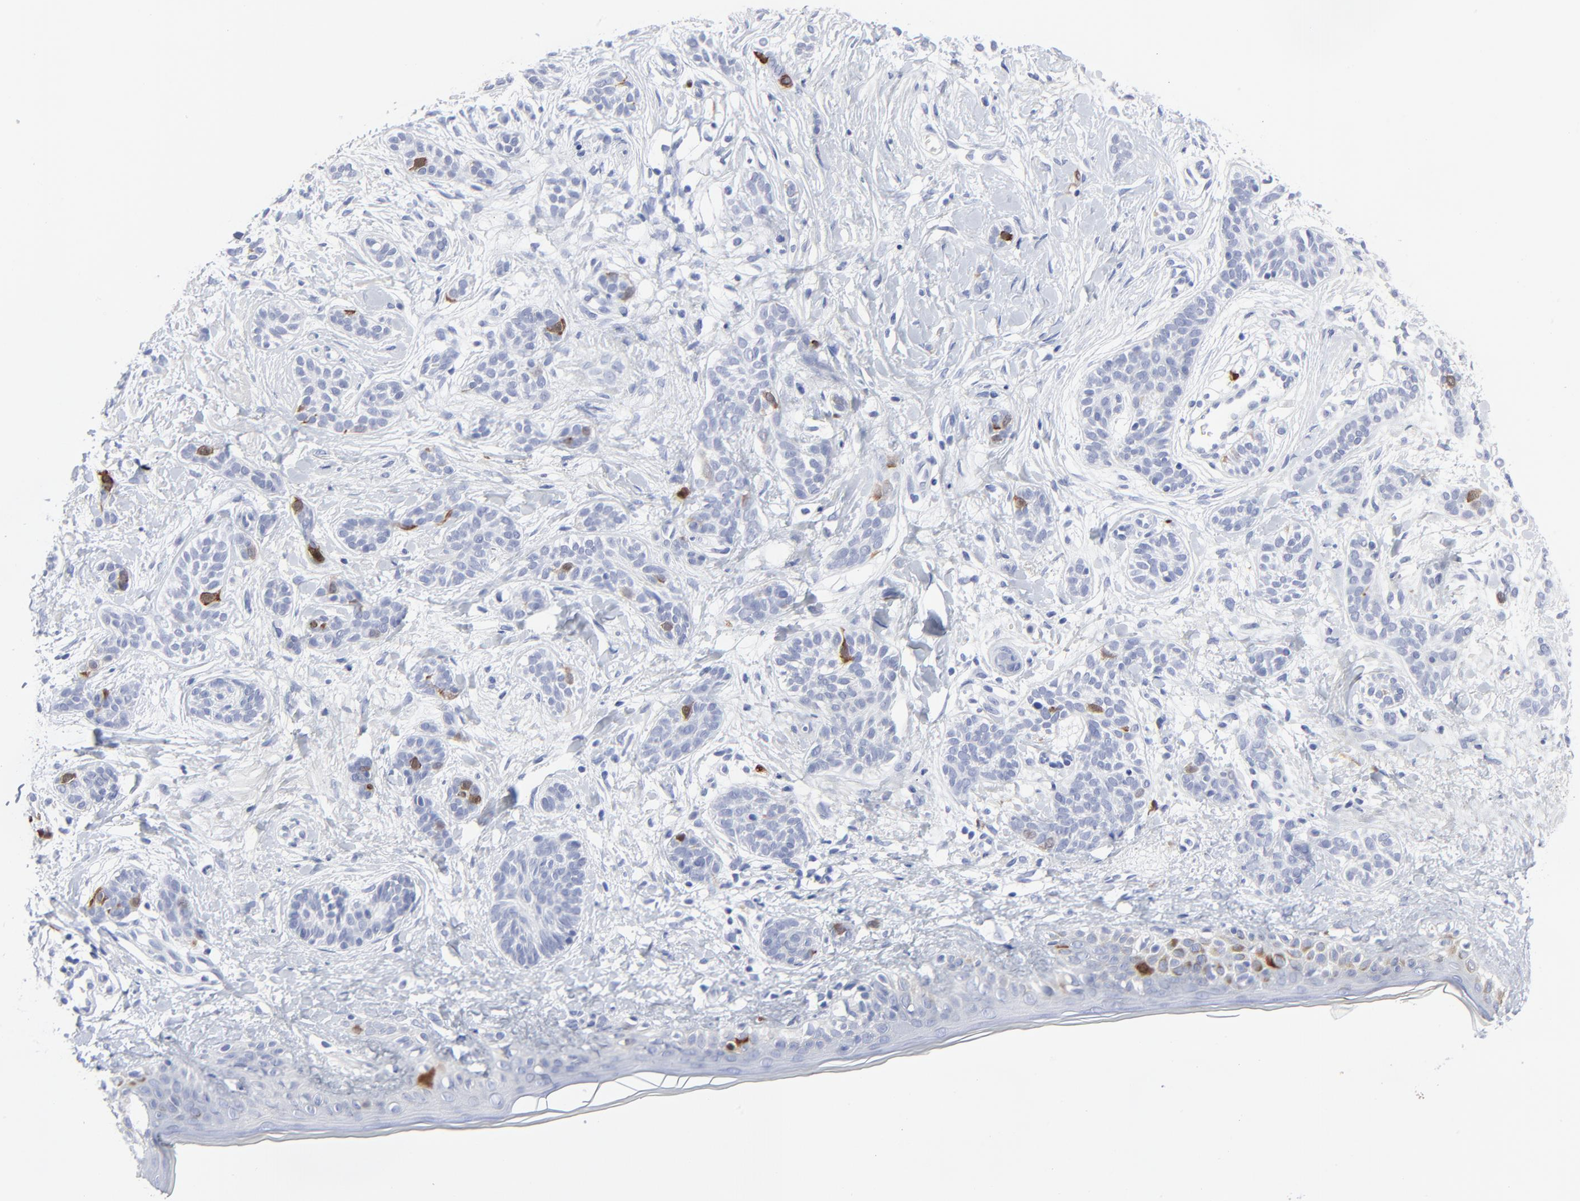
{"staining": {"intensity": "strong", "quantity": "<25%", "location": "cytoplasmic/membranous,nuclear"}, "tissue": "skin cancer", "cell_type": "Tumor cells", "image_type": "cancer", "snomed": [{"axis": "morphology", "description": "Normal tissue, NOS"}, {"axis": "morphology", "description": "Basal cell carcinoma"}, {"axis": "topography", "description": "Skin"}], "caption": "Immunohistochemical staining of human skin cancer (basal cell carcinoma) reveals strong cytoplasmic/membranous and nuclear protein expression in about <25% of tumor cells.", "gene": "CDK1", "patient": {"sex": "male", "age": 63}}